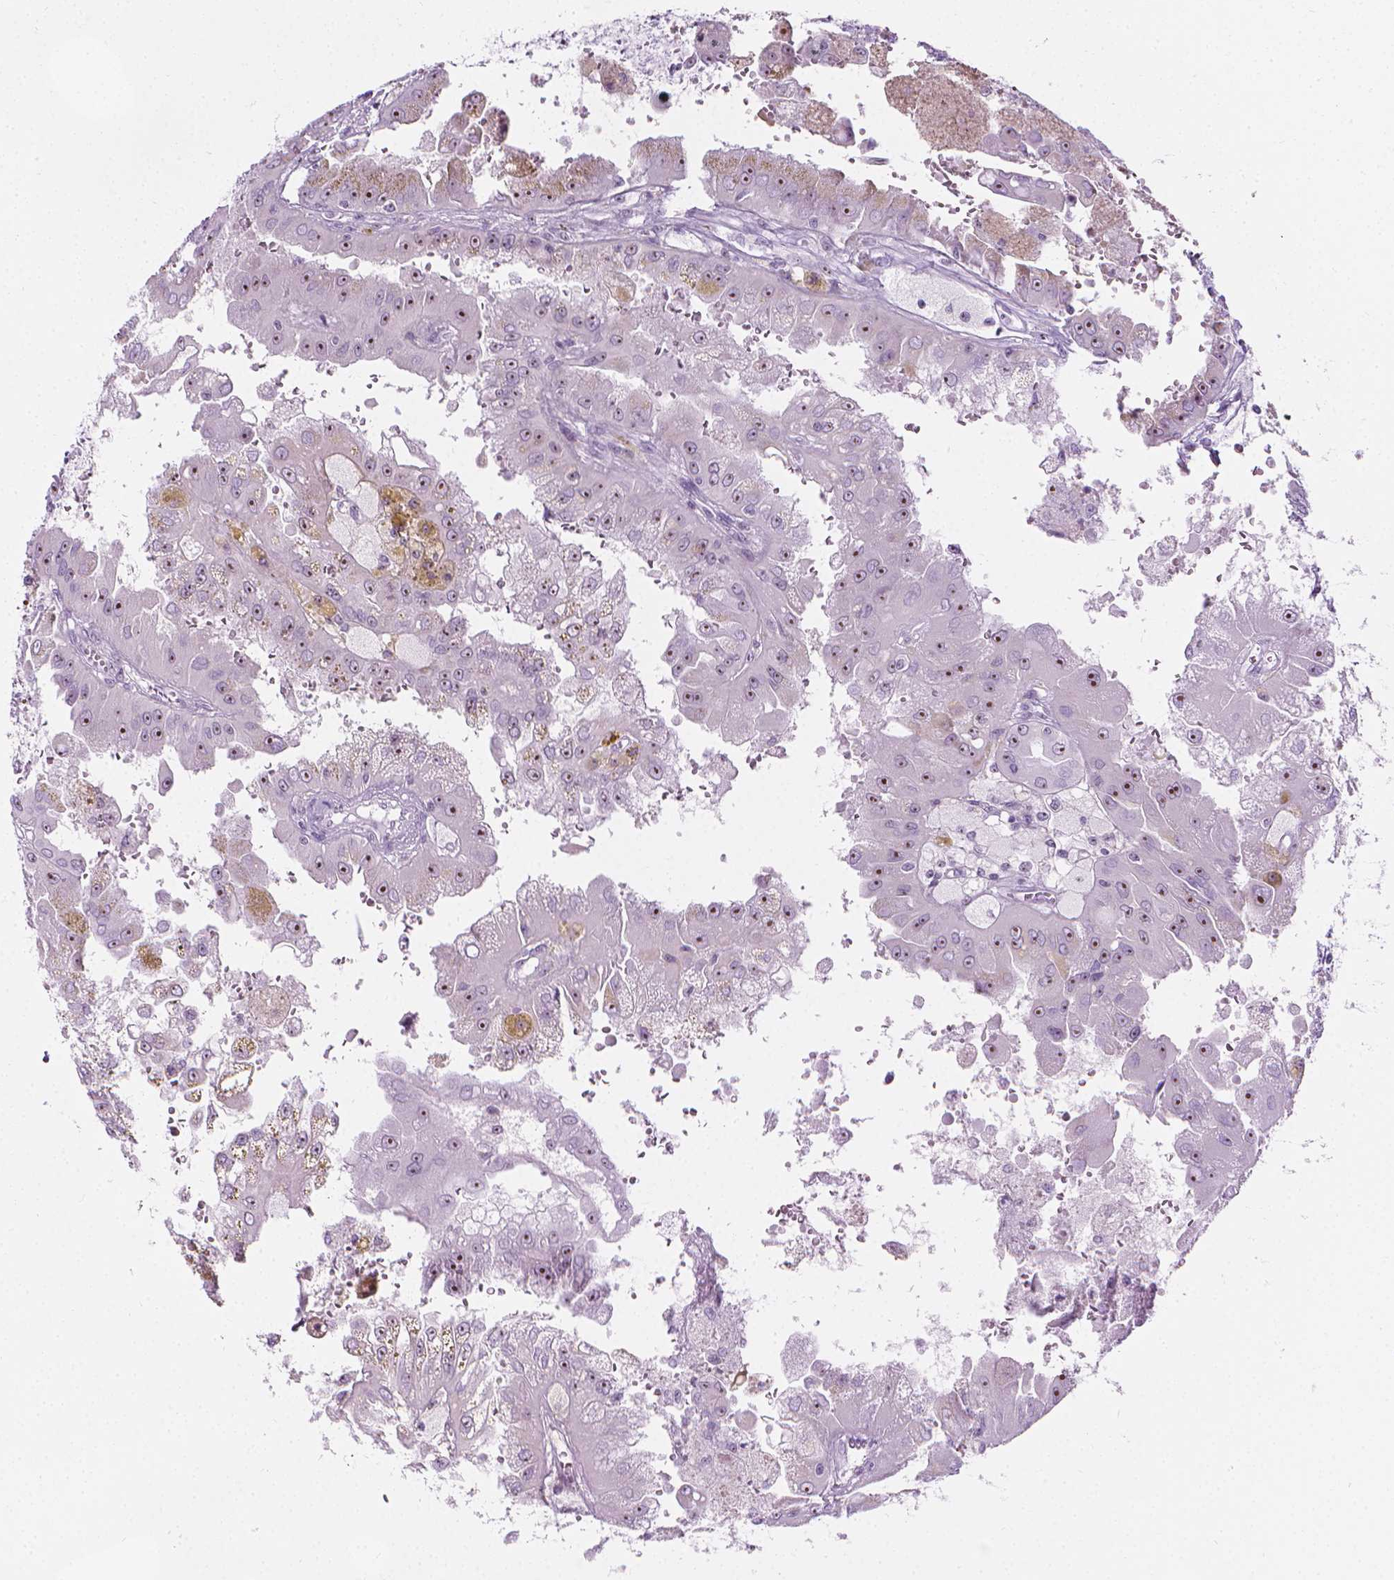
{"staining": {"intensity": "moderate", "quantity": "25%-75%", "location": "nuclear"}, "tissue": "renal cancer", "cell_type": "Tumor cells", "image_type": "cancer", "snomed": [{"axis": "morphology", "description": "Adenocarcinoma, NOS"}, {"axis": "topography", "description": "Kidney"}], "caption": "This is a histology image of immunohistochemistry (IHC) staining of renal cancer, which shows moderate staining in the nuclear of tumor cells.", "gene": "NOL7", "patient": {"sex": "male", "age": 58}}